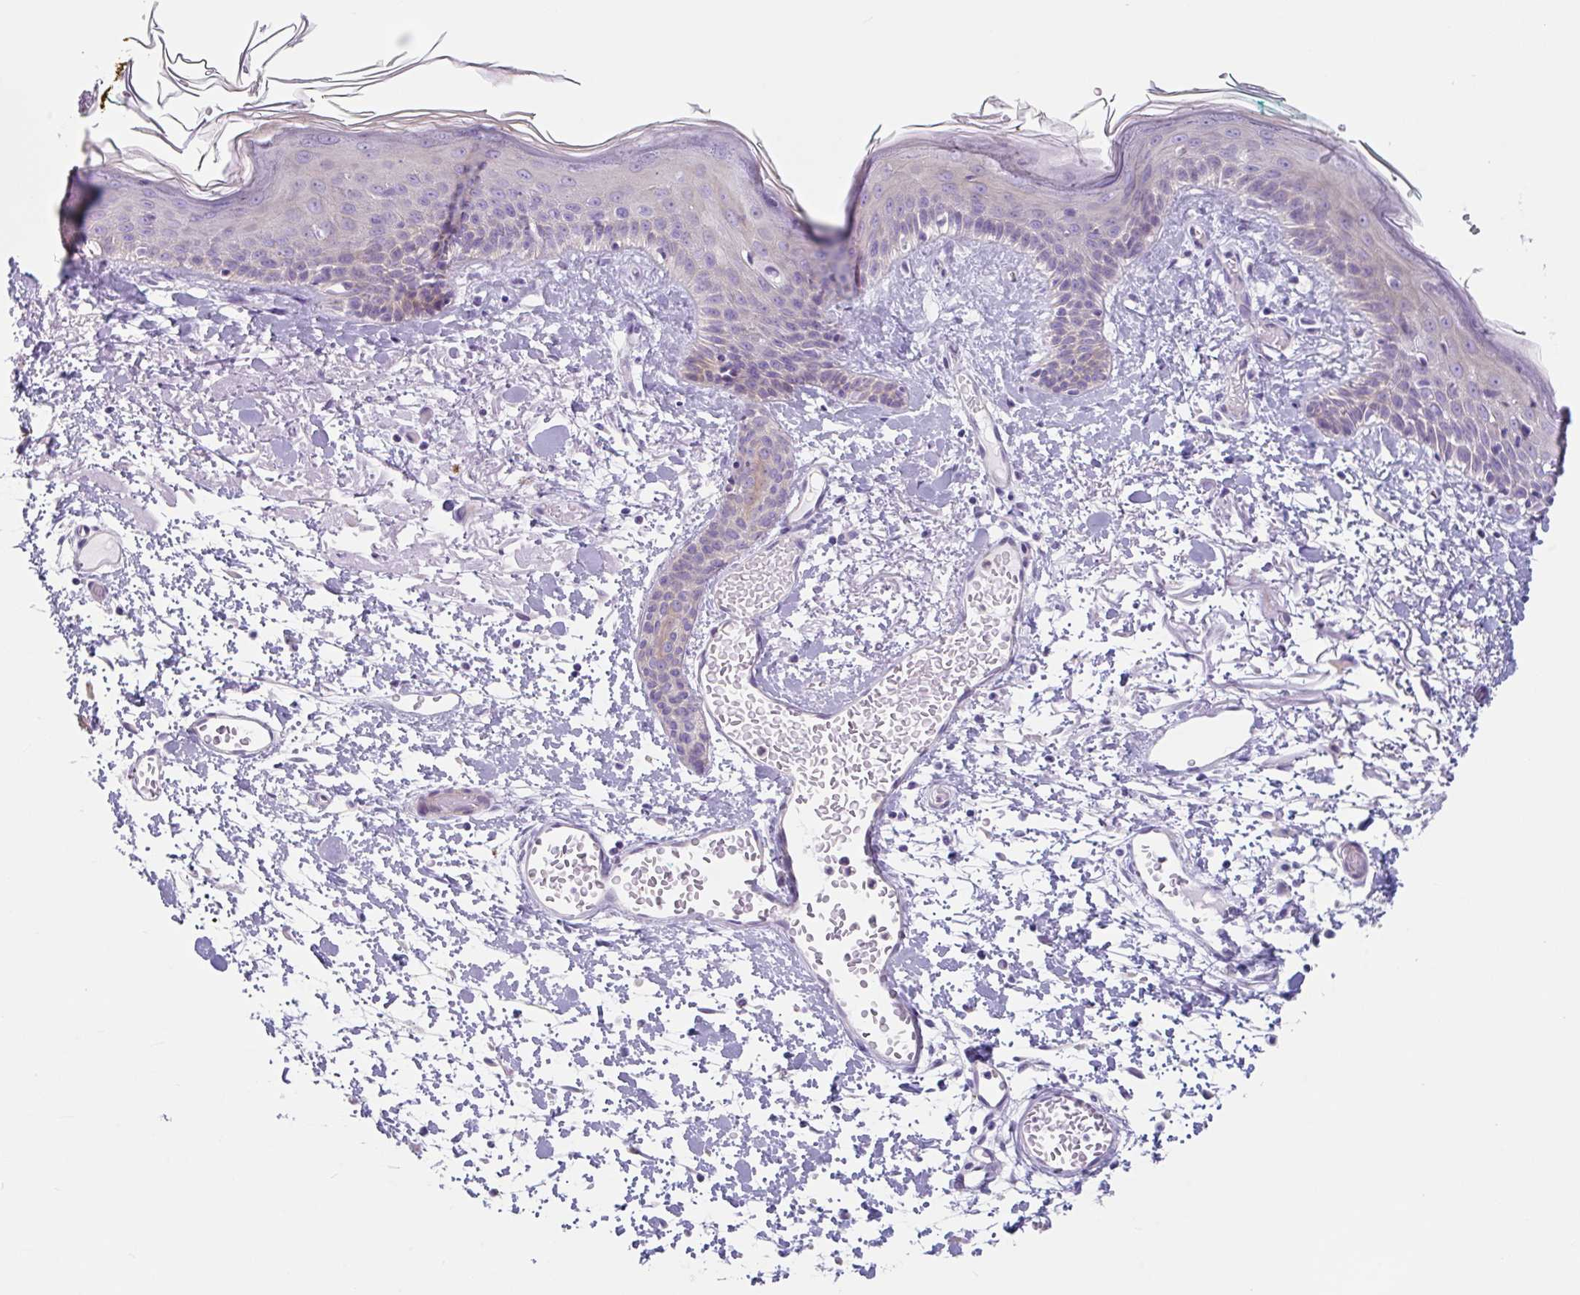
{"staining": {"intensity": "negative", "quantity": "none", "location": "none"}, "tissue": "skin", "cell_type": "Fibroblasts", "image_type": "normal", "snomed": [{"axis": "morphology", "description": "Normal tissue, NOS"}, {"axis": "topography", "description": "Skin"}], "caption": "Fibroblasts show no significant protein positivity in unremarkable skin. (Brightfield microscopy of DAB IHC at high magnification).", "gene": "LENG9", "patient": {"sex": "male", "age": 79}}